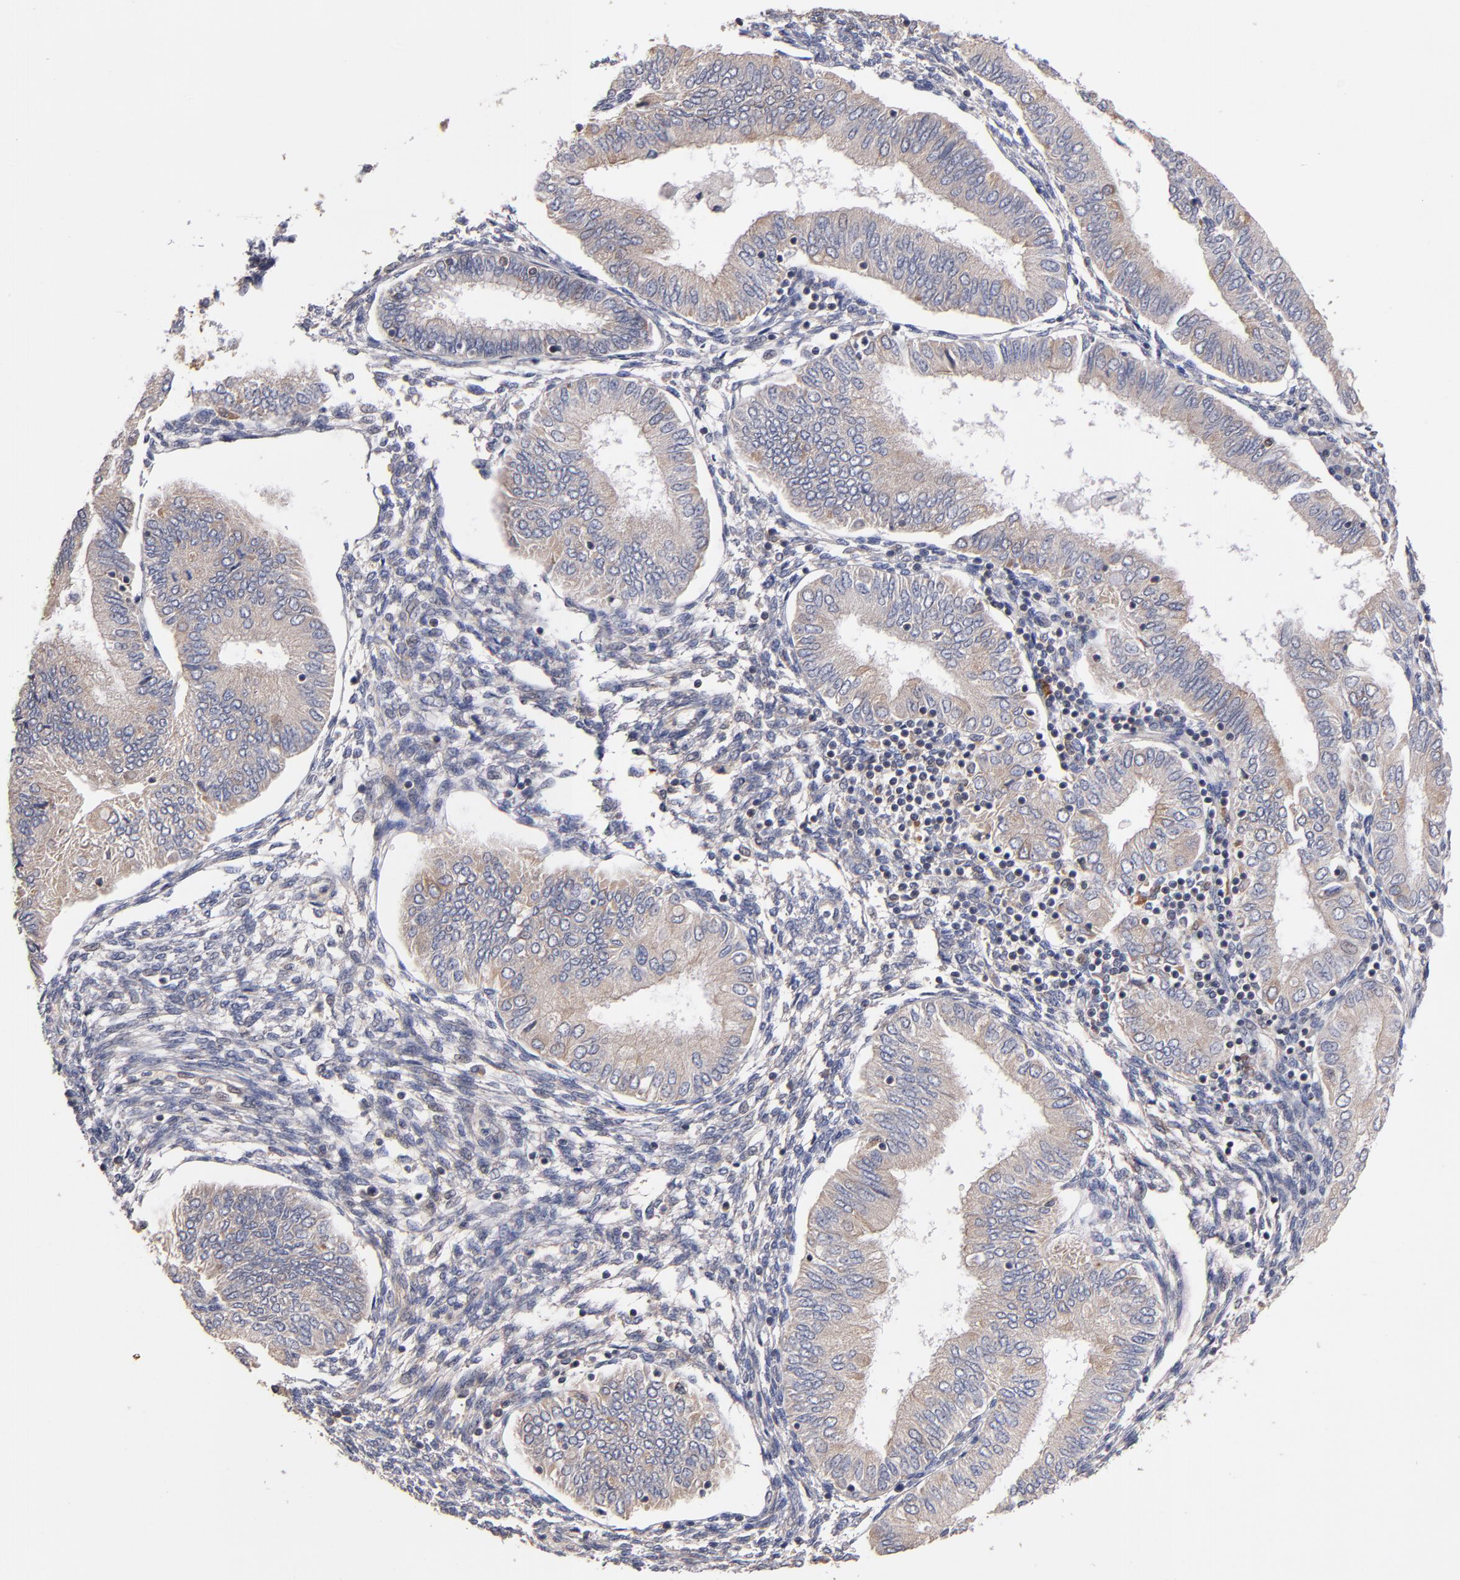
{"staining": {"intensity": "weak", "quantity": ">75%", "location": "cytoplasmic/membranous"}, "tissue": "endometrial cancer", "cell_type": "Tumor cells", "image_type": "cancer", "snomed": [{"axis": "morphology", "description": "Adenocarcinoma, NOS"}, {"axis": "topography", "description": "Endometrium"}], "caption": "Weak cytoplasmic/membranous protein positivity is identified in approximately >75% of tumor cells in endometrial cancer (adenocarcinoma).", "gene": "DACT1", "patient": {"sex": "female", "age": 51}}